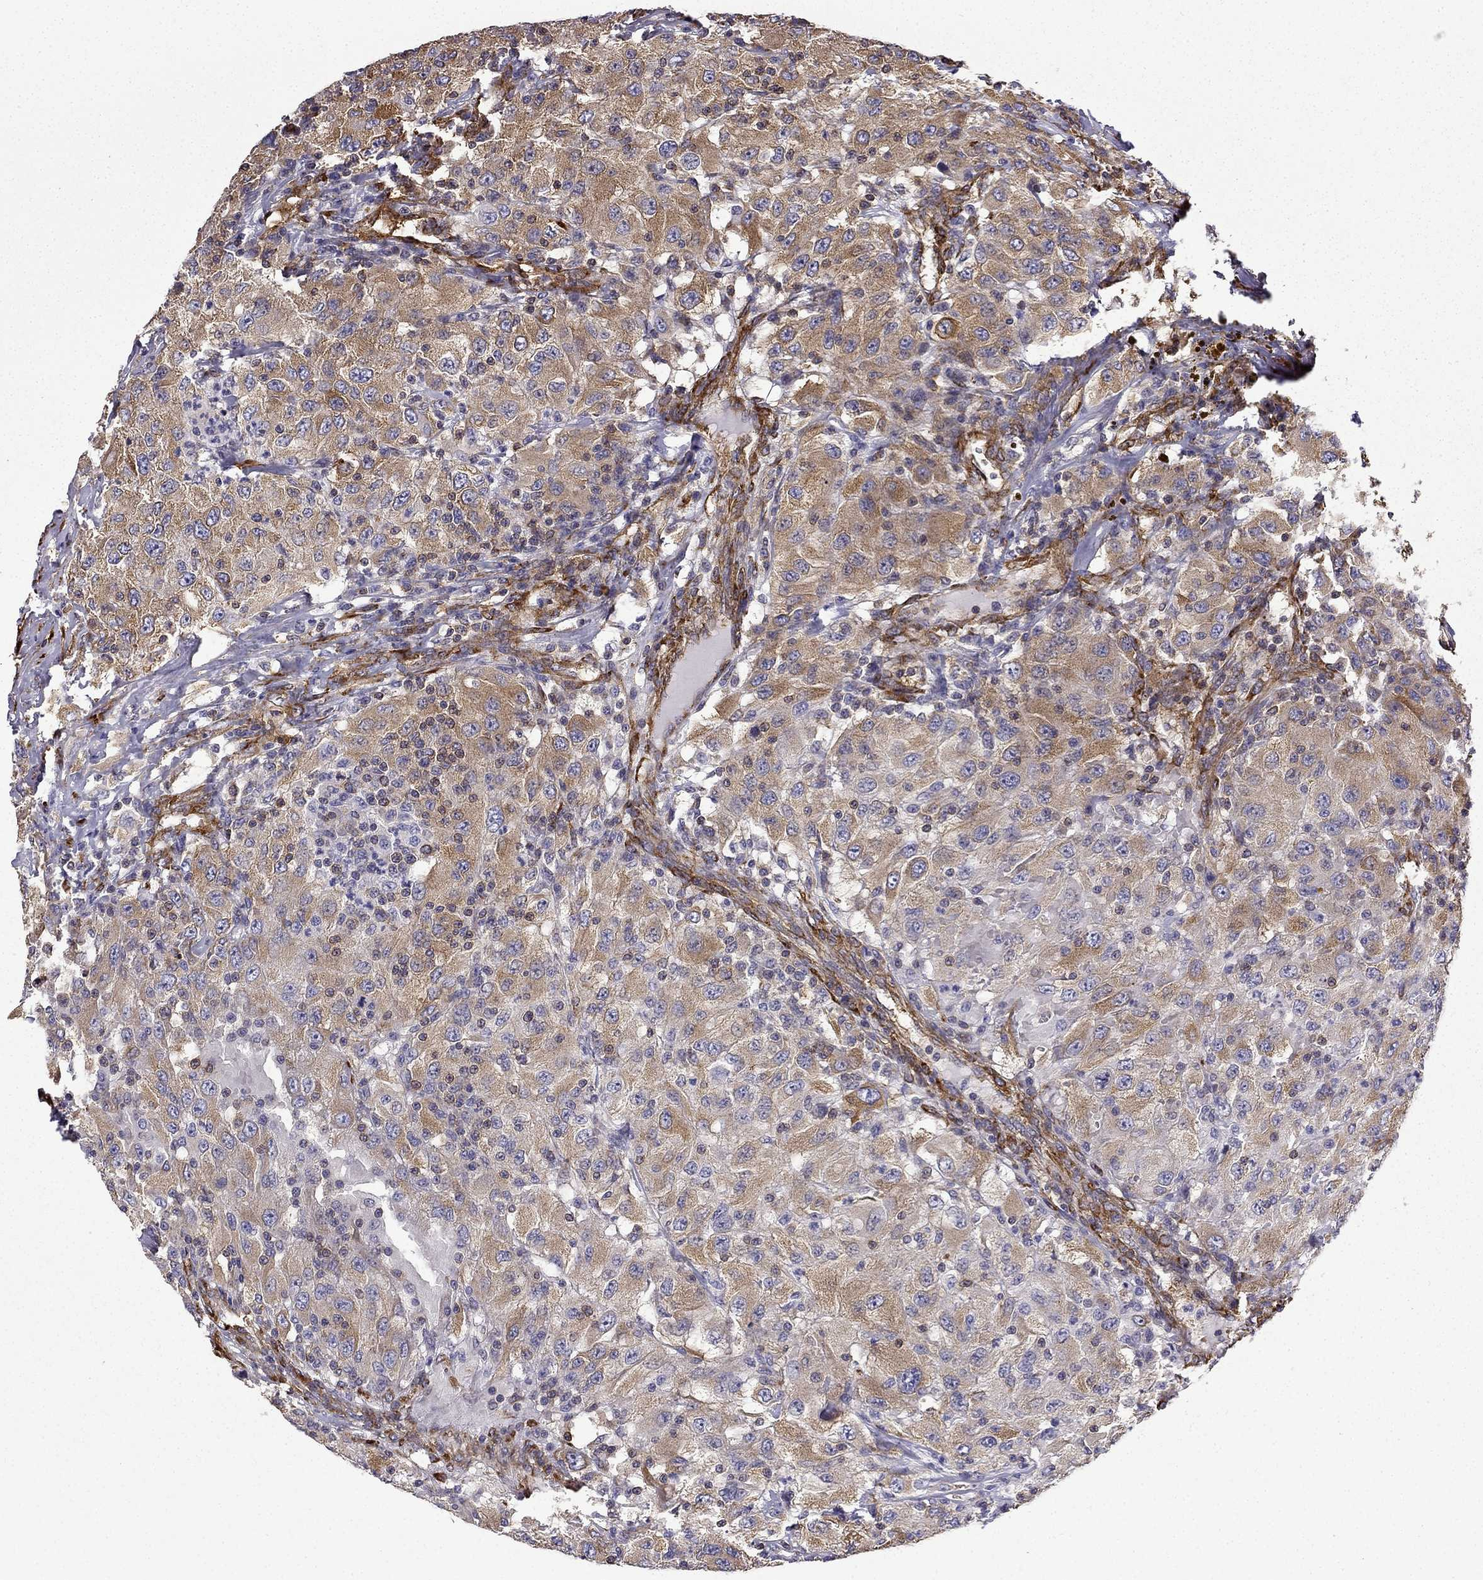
{"staining": {"intensity": "moderate", "quantity": ">75%", "location": "cytoplasmic/membranous"}, "tissue": "renal cancer", "cell_type": "Tumor cells", "image_type": "cancer", "snomed": [{"axis": "morphology", "description": "Adenocarcinoma, NOS"}, {"axis": "topography", "description": "Kidney"}], "caption": "Immunohistochemical staining of renal cancer exhibits medium levels of moderate cytoplasmic/membranous protein expression in approximately >75% of tumor cells. (Brightfield microscopy of DAB IHC at high magnification).", "gene": "MAP4", "patient": {"sex": "female", "age": 67}}